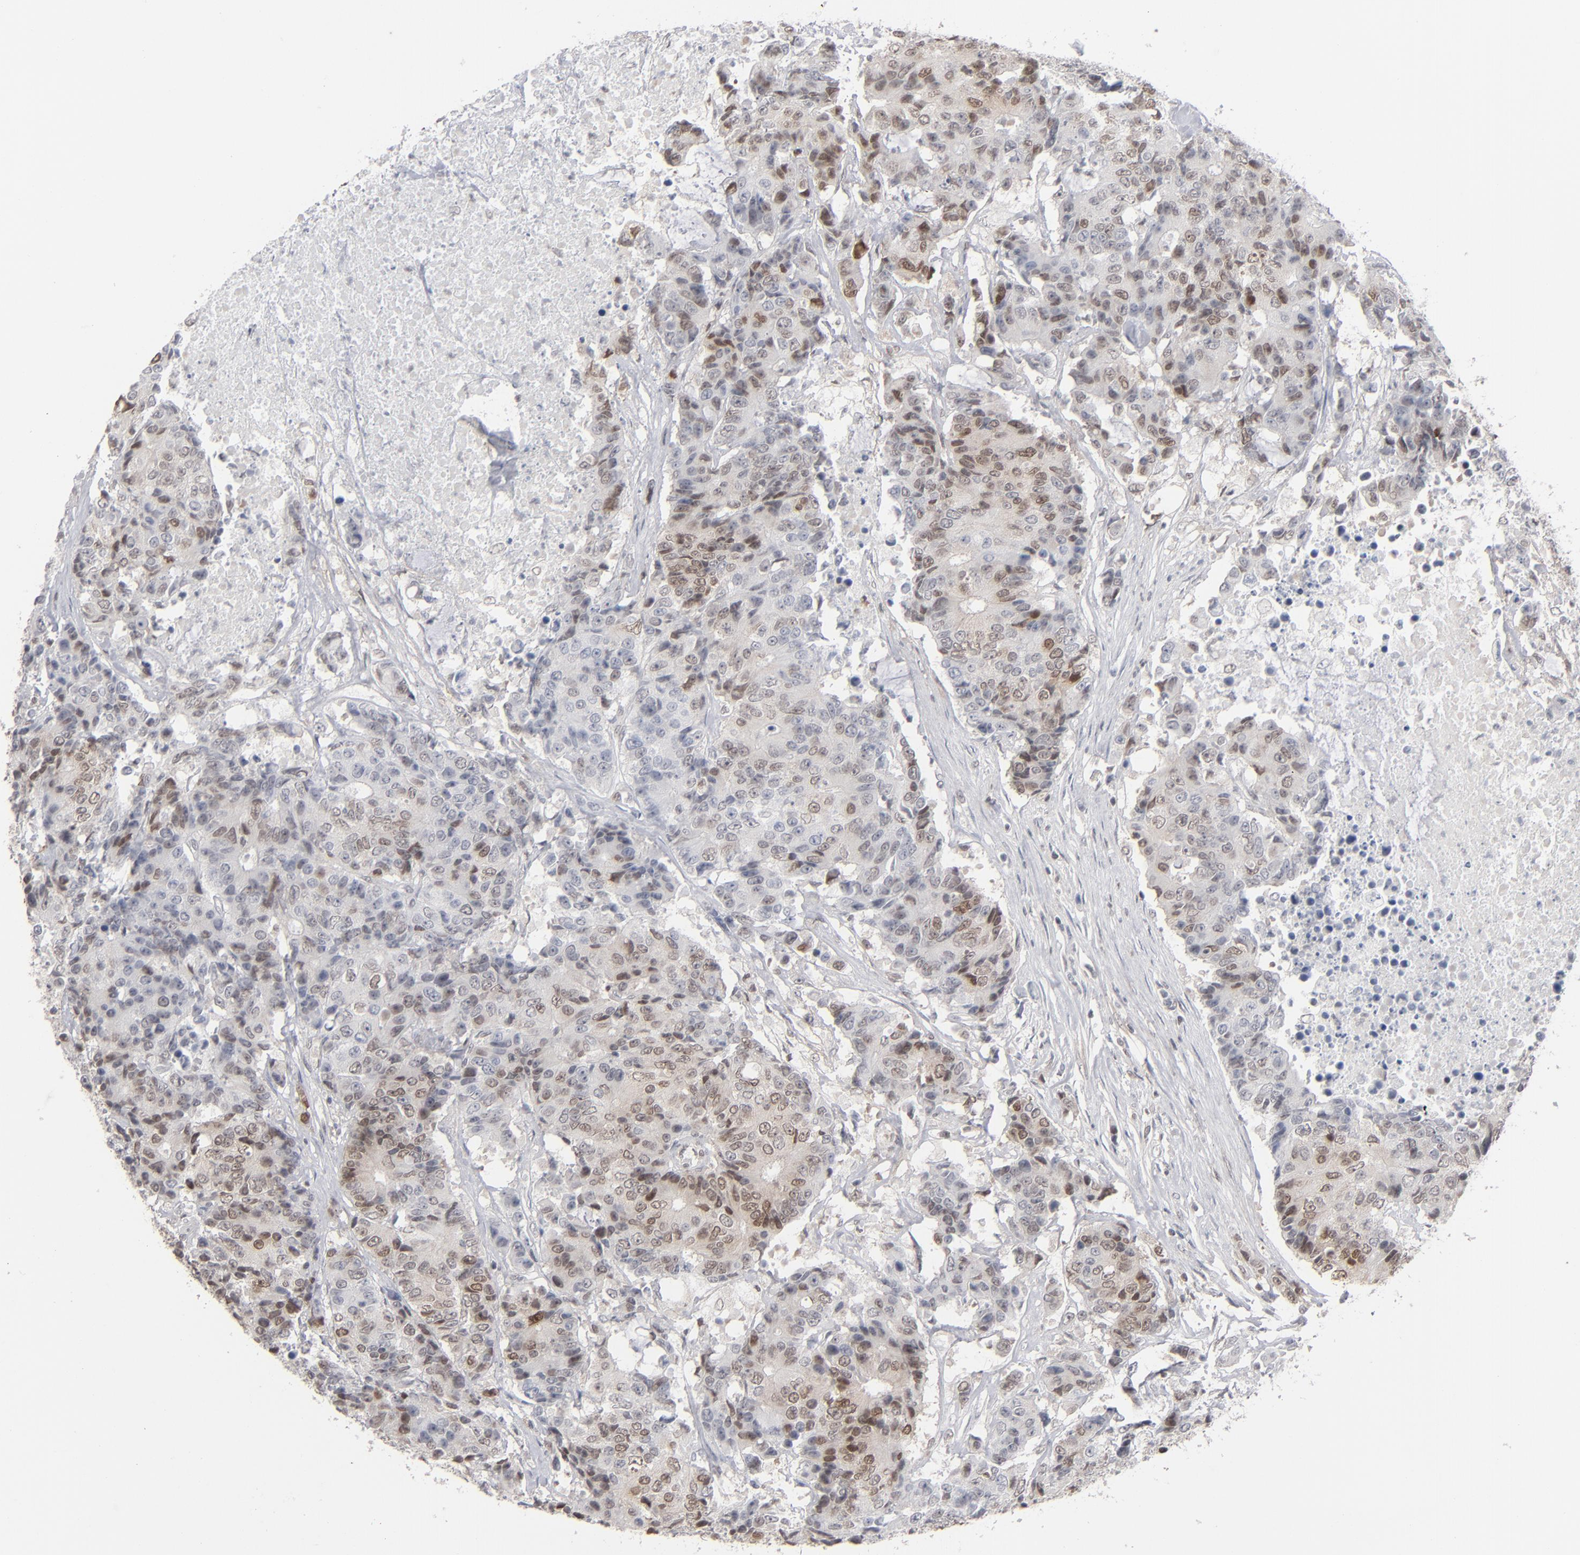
{"staining": {"intensity": "weak", "quantity": "25%-75%", "location": "nuclear"}, "tissue": "colorectal cancer", "cell_type": "Tumor cells", "image_type": "cancer", "snomed": [{"axis": "morphology", "description": "Adenocarcinoma, NOS"}, {"axis": "topography", "description": "Colon"}], "caption": "This is an image of IHC staining of colorectal adenocarcinoma, which shows weak staining in the nuclear of tumor cells.", "gene": "IRF9", "patient": {"sex": "female", "age": 86}}